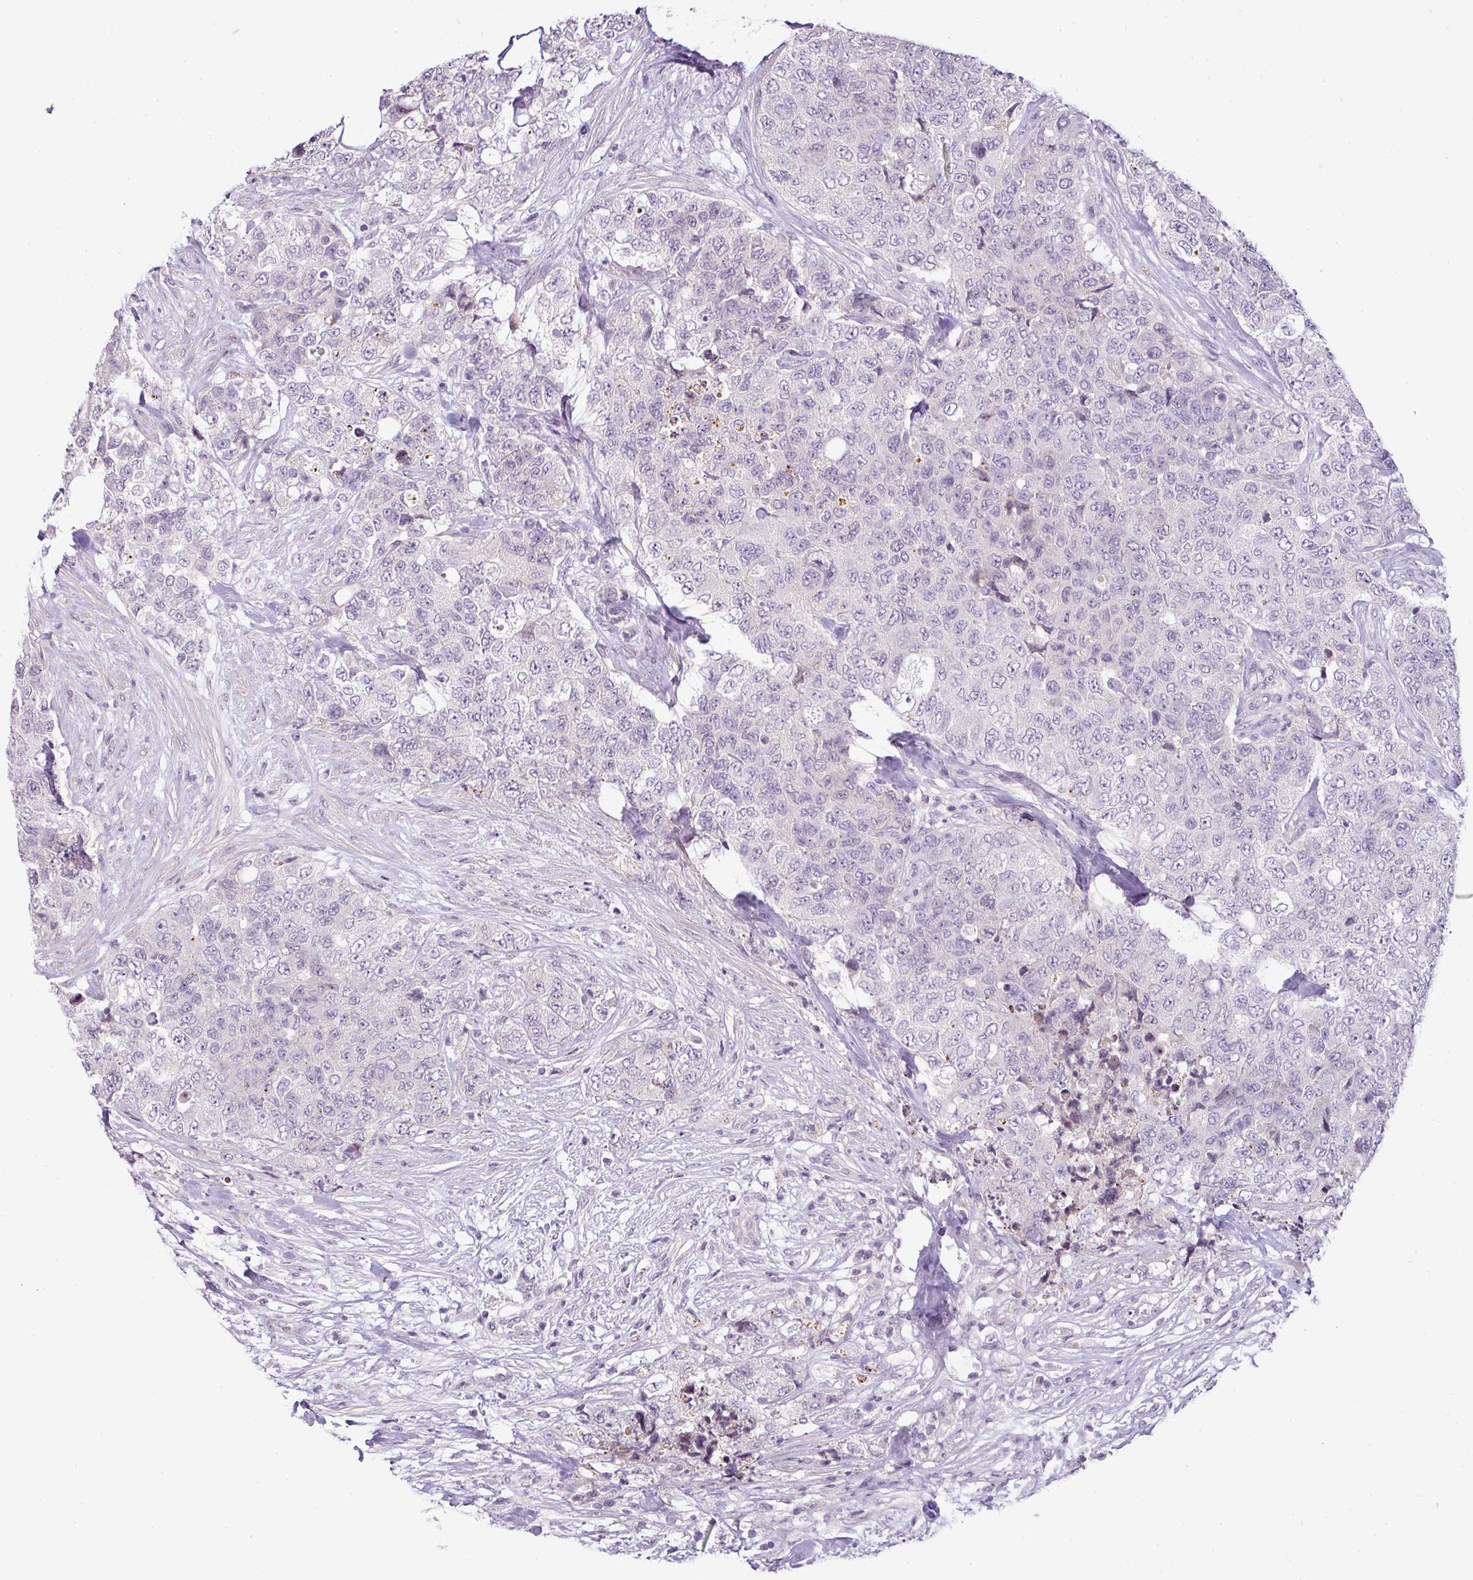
{"staining": {"intensity": "negative", "quantity": "none", "location": "none"}, "tissue": "urothelial cancer", "cell_type": "Tumor cells", "image_type": "cancer", "snomed": [{"axis": "morphology", "description": "Urothelial carcinoma, High grade"}, {"axis": "topography", "description": "Urinary bladder"}], "caption": "Tumor cells show no significant protein staining in high-grade urothelial carcinoma.", "gene": "TEX30", "patient": {"sex": "female", "age": 78}}